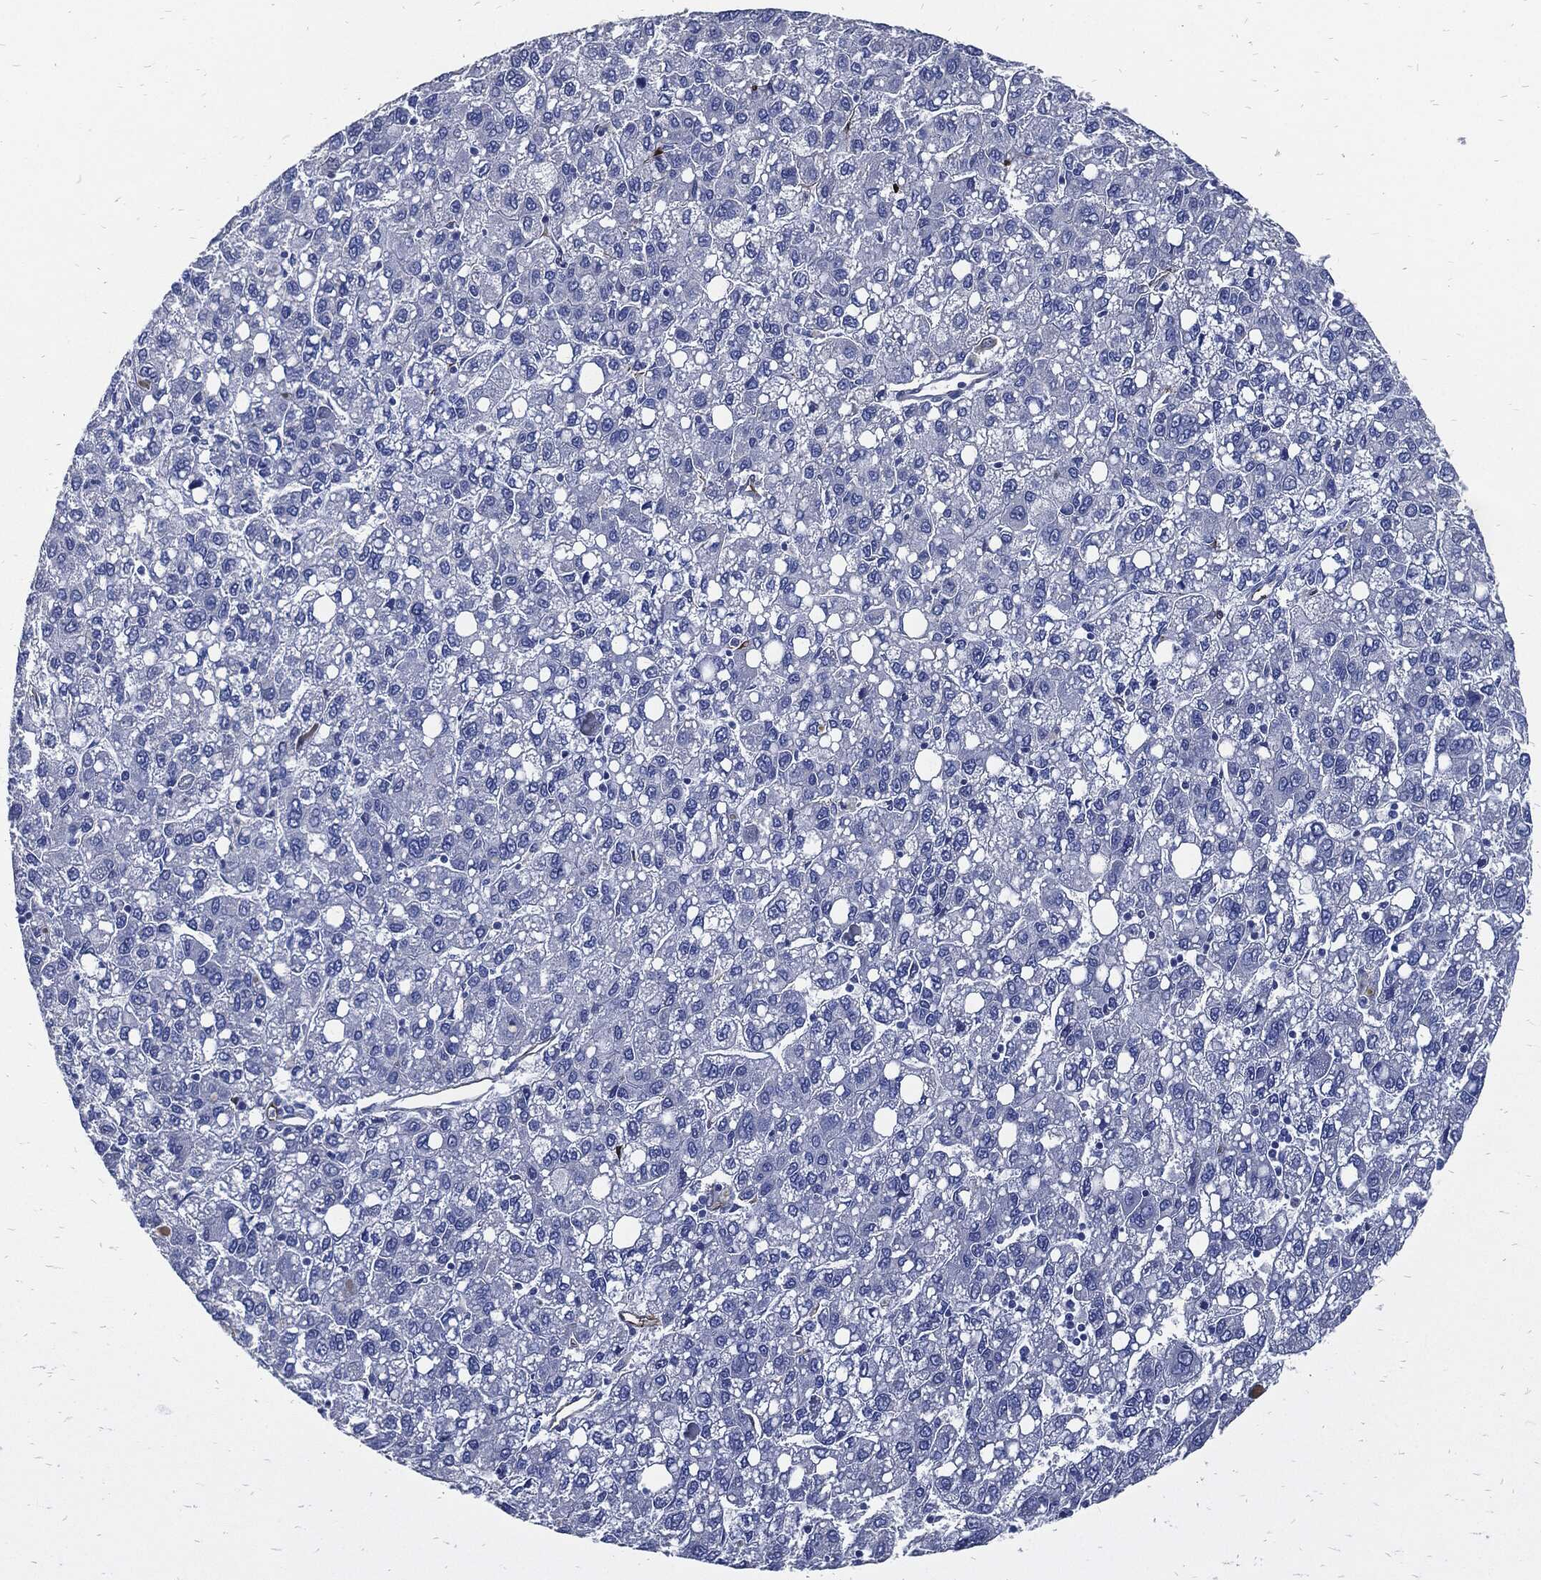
{"staining": {"intensity": "negative", "quantity": "none", "location": "none"}, "tissue": "liver cancer", "cell_type": "Tumor cells", "image_type": "cancer", "snomed": [{"axis": "morphology", "description": "Carcinoma, Hepatocellular, NOS"}, {"axis": "topography", "description": "Liver"}], "caption": "Protein analysis of liver cancer shows no significant positivity in tumor cells. The staining was performed using DAB (3,3'-diaminobenzidine) to visualize the protein expression in brown, while the nuclei were stained in blue with hematoxylin (Magnification: 20x).", "gene": "FABP4", "patient": {"sex": "female", "age": 82}}